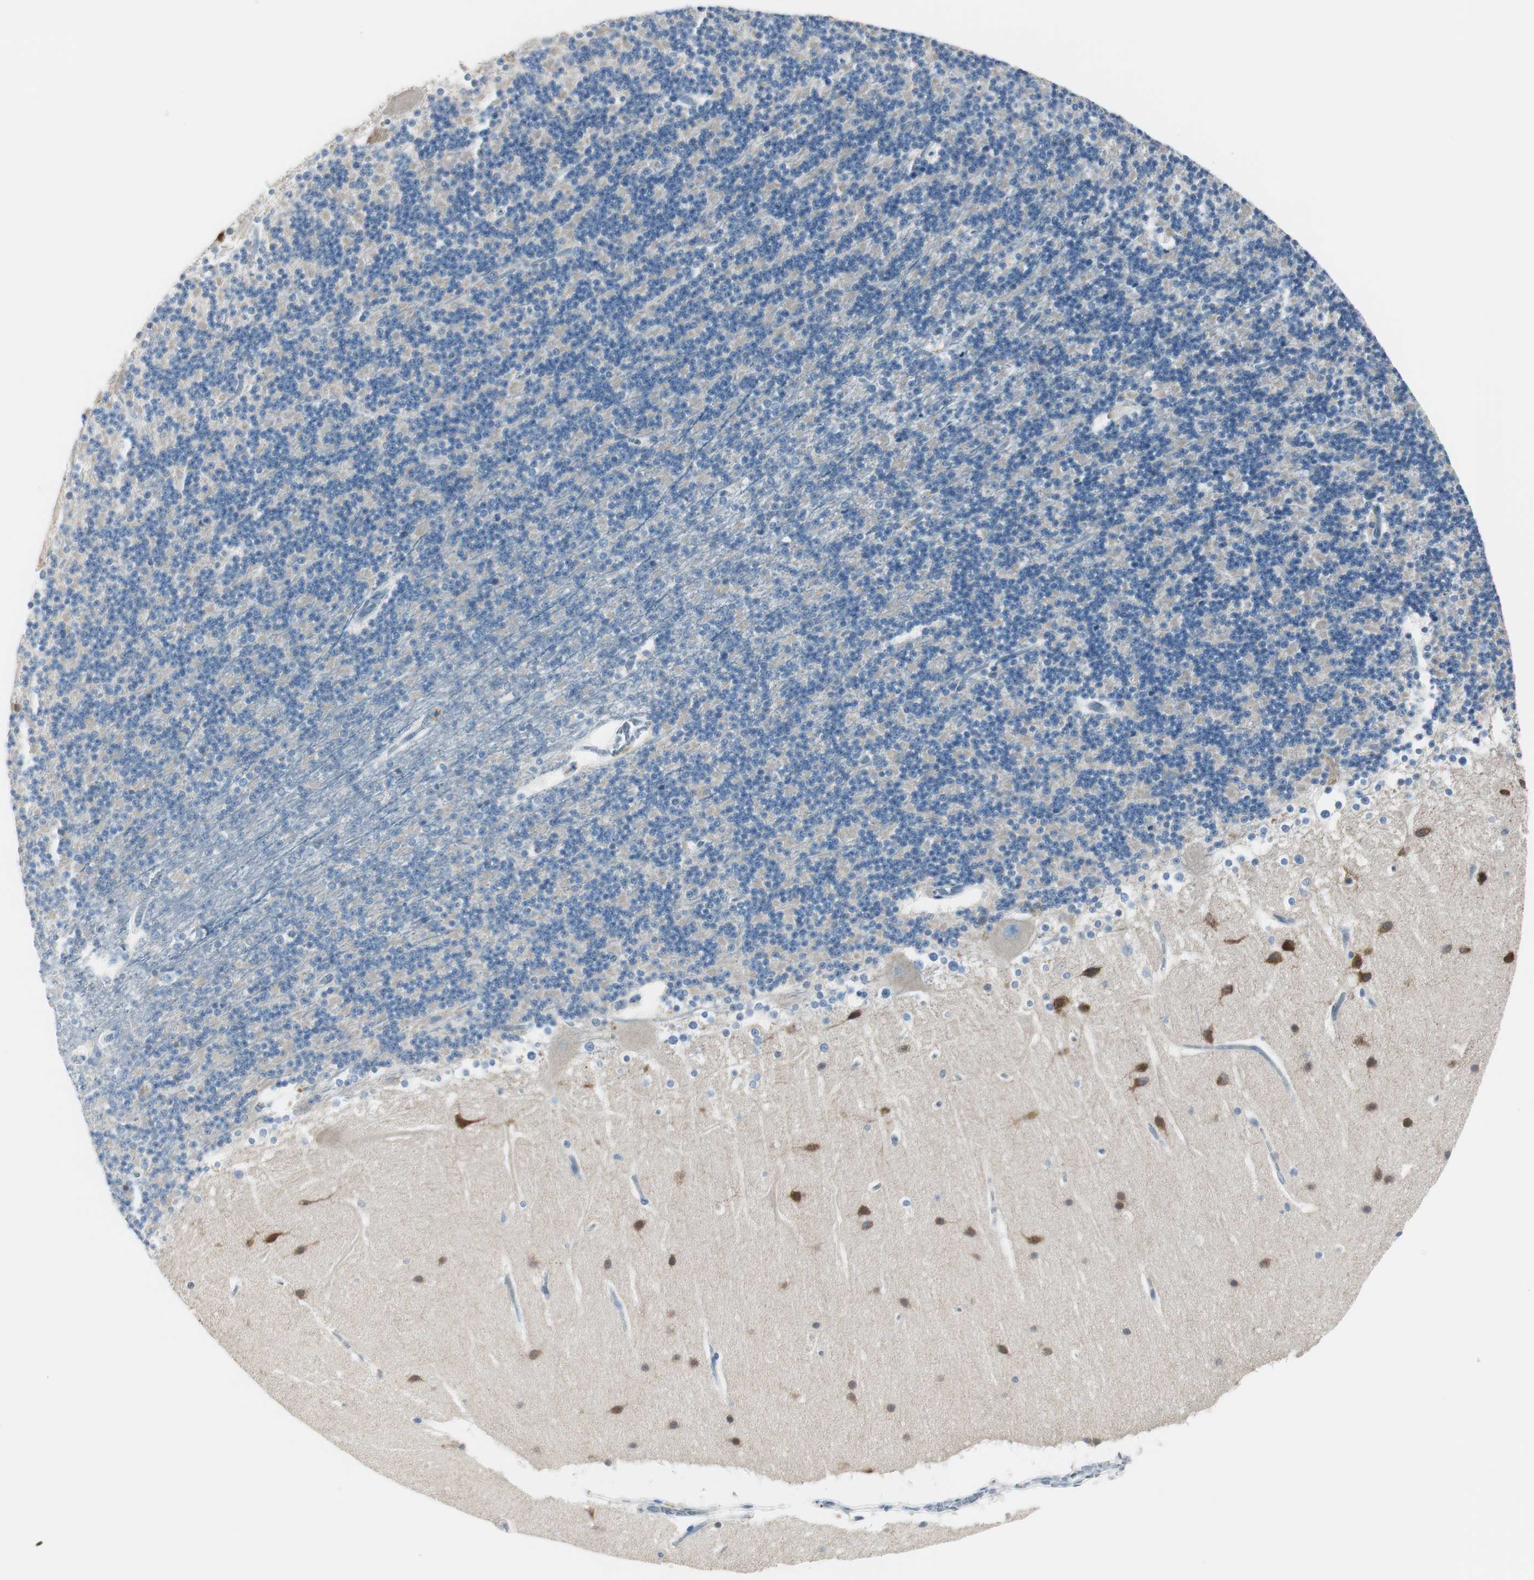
{"staining": {"intensity": "negative", "quantity": "none", "location": "none"}, "tissue": "cerebellum", "cell_type": "Cells in granular layer", "image_type": "normal", "snomed": [{"axis": "morphology", "description": "Normal tissue, NOS"}, {"axis": "topography", "description": "Cerebellum"}], "caption": "Protein analysis of unremarkable cerebellum displays no significant expression in cells in granular layer.", "gene": "DLG4", "patient": {"sex": "female", "age": 19}}